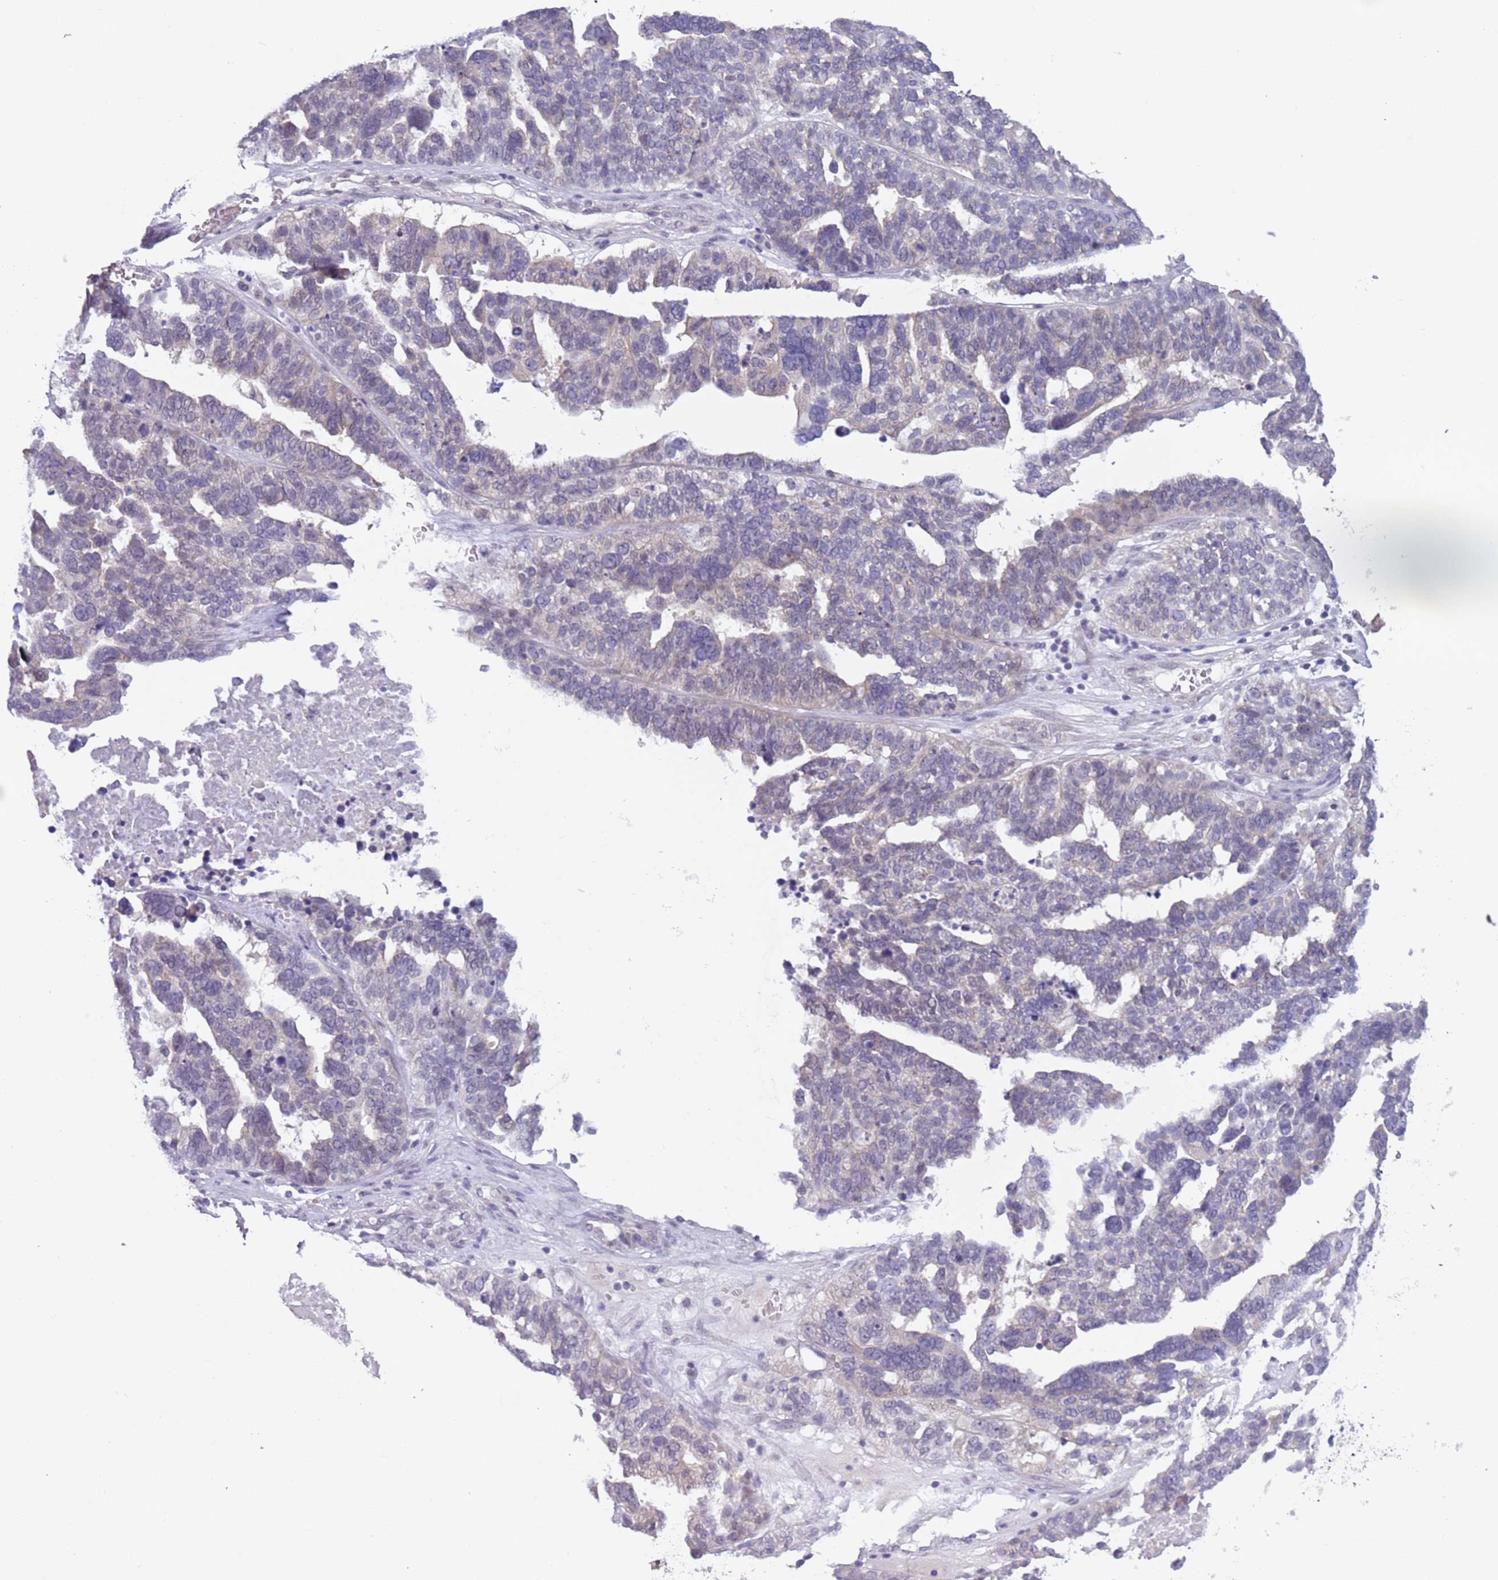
{"staining": {"intensity": "negative", "quantity": "none", "location": "none"}, "tissue": "ovarian cancer", "cell_type": "Tumor cells", "image_type": "cancer", "snomed": [{"axis": "morphology", "description": "Cystadenocarcinoma, serous, NOS"}, {"axis": "topography", "description": "Ovary"}], "caption": "There is no significant expression in tumor cells of serous cystadenocarcinoma (ovarian).", "gene": "TM2D1", "patient": {"sex": "female", "age": 59}}